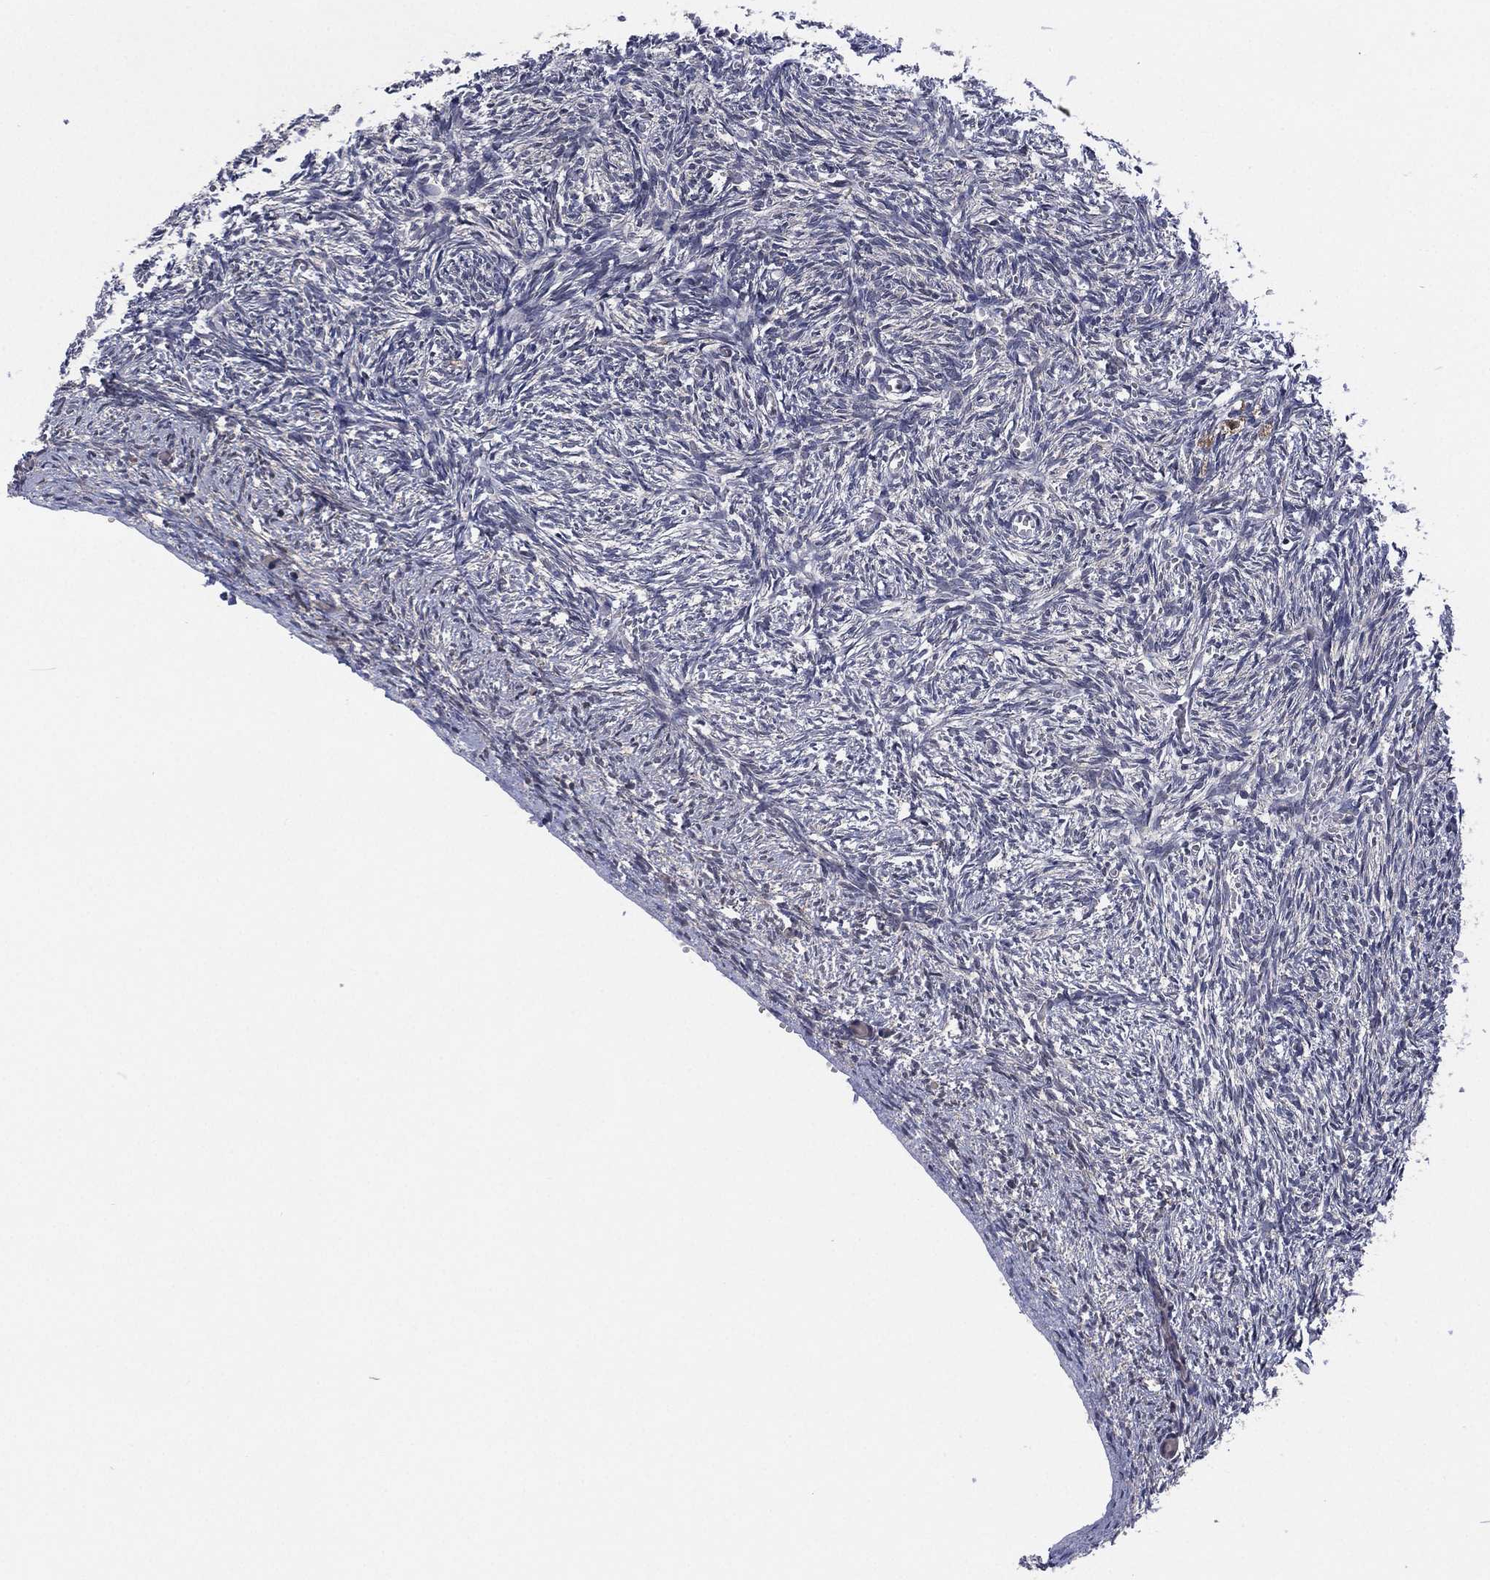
{"staining": {"intensity": "negative", "quantity": "none", "location": "none"}, "tissue": "ovary", "cell_type": "Ovarian stroma cells", "image_type": "normal", "snomed": [{"axis": "morphology", "description": "Normal tissue, NOS"}, {"axis": "topography", "description": "Ovary"}], "caption": "IHC of normal human ovary exhibits no positivity in ovarian stroma cells. (DAB immunohistochemistry (IHC) visualized using brightfield microscopy, high magnification).", "gene": "SELENOO", "patient": {"sex": "female", "age": 43}}